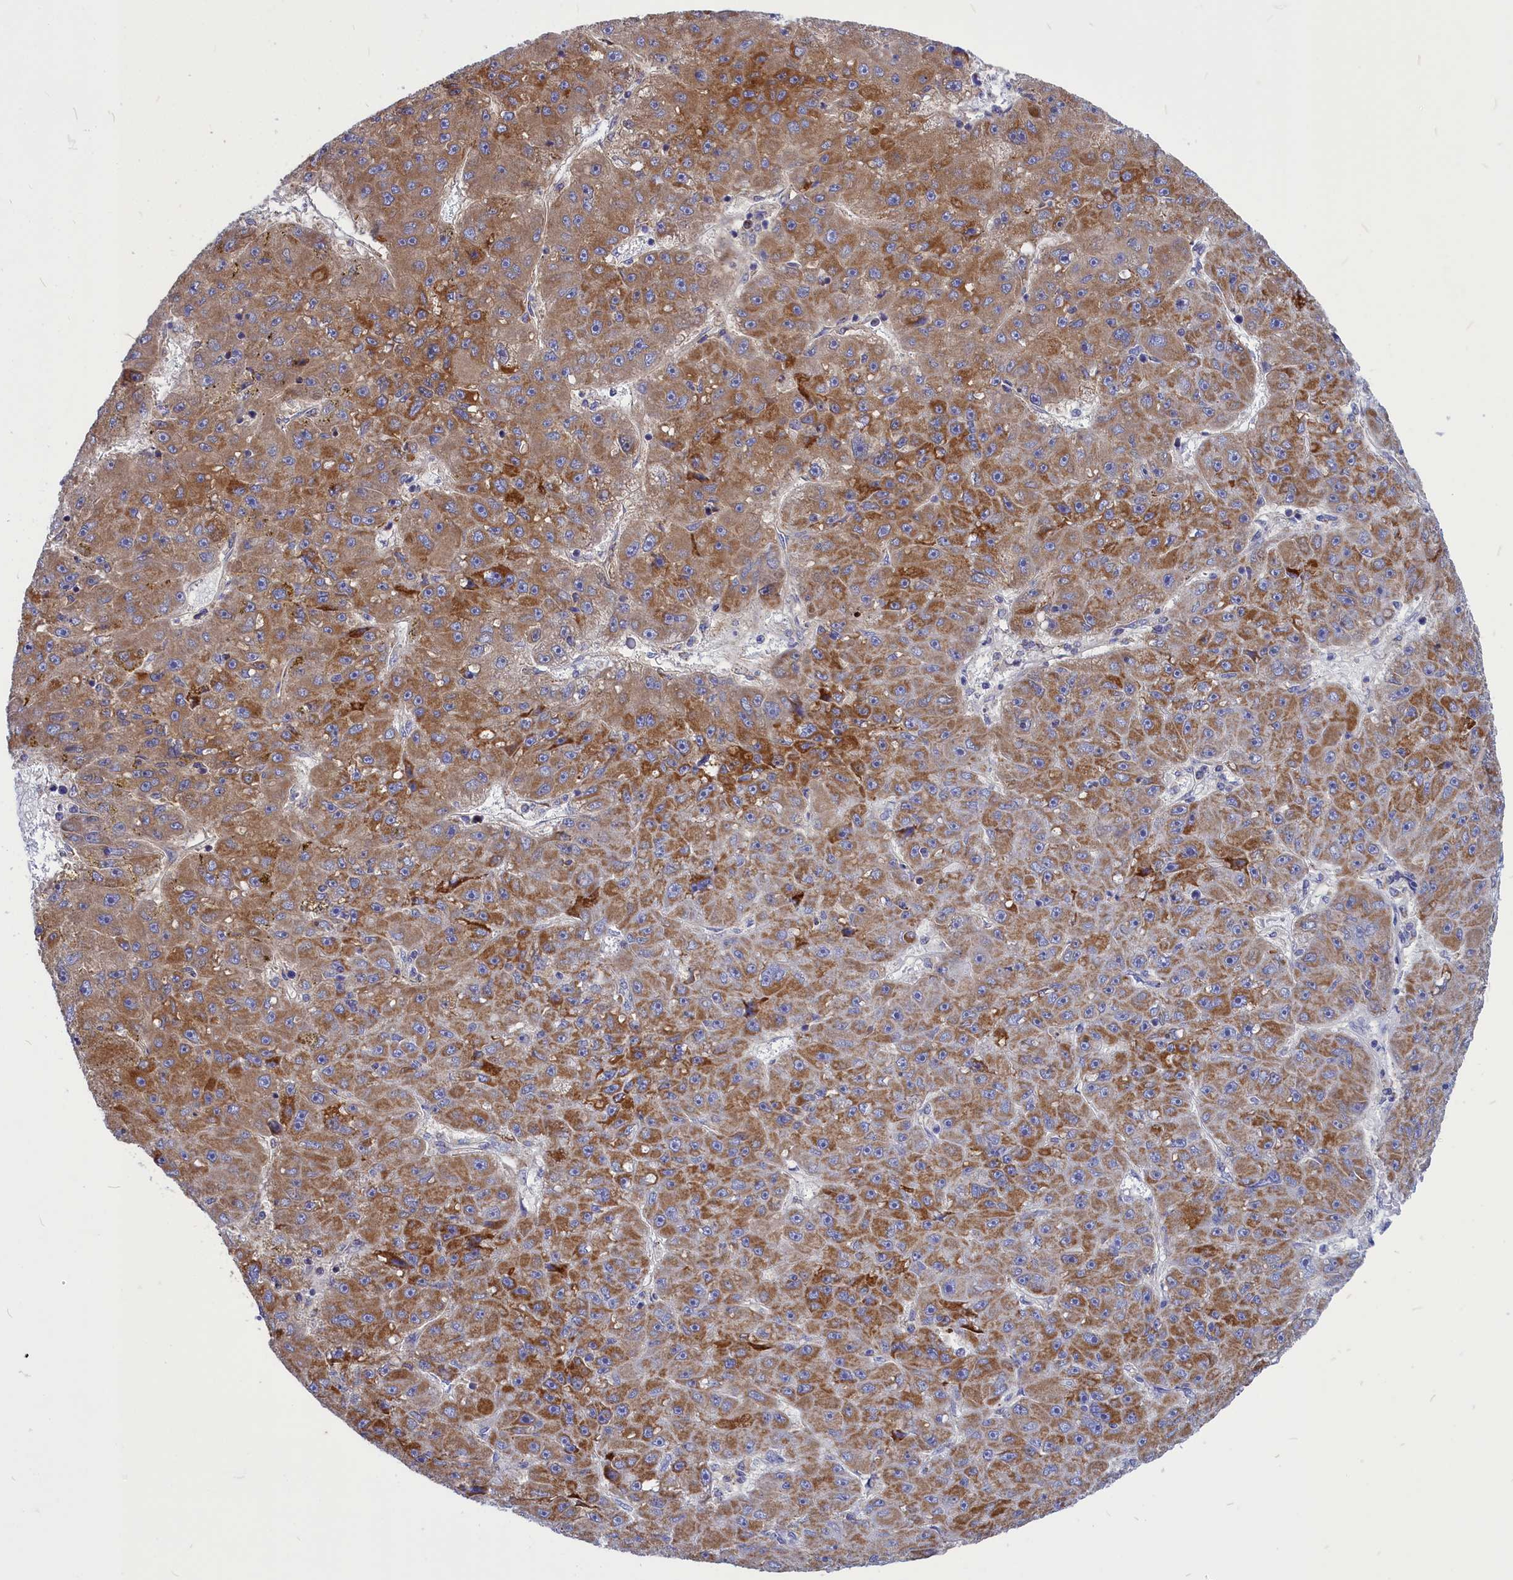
{"staining": {"intensity": "moderate", "quantity": ">75%", "location": "cytoplasmic/membranous"}, "tissue": "liver cancer", "cell_type": "Tumor cells", "image_type": "cancer", "snomed": [{"axis": "morphology", "description": "Carcinoma, Hepatocellular, NOS"}, {"axis": "topography", "description": "Liver"}], "caption": "DAB immunohistochemical staining of liver cancer (hepatocellular carcinoma) displays moderate cytoplasmic/membranous protein expression in approximately >75% of tumor cells. (Stains: DAB (3,3'-diaminobenzidine) in brown, nuclei in blue, Microscopy: brightfield microscopy at high magnification).", "gene": "CCRL2", "patient": {"sex": "male", "age": 67}}